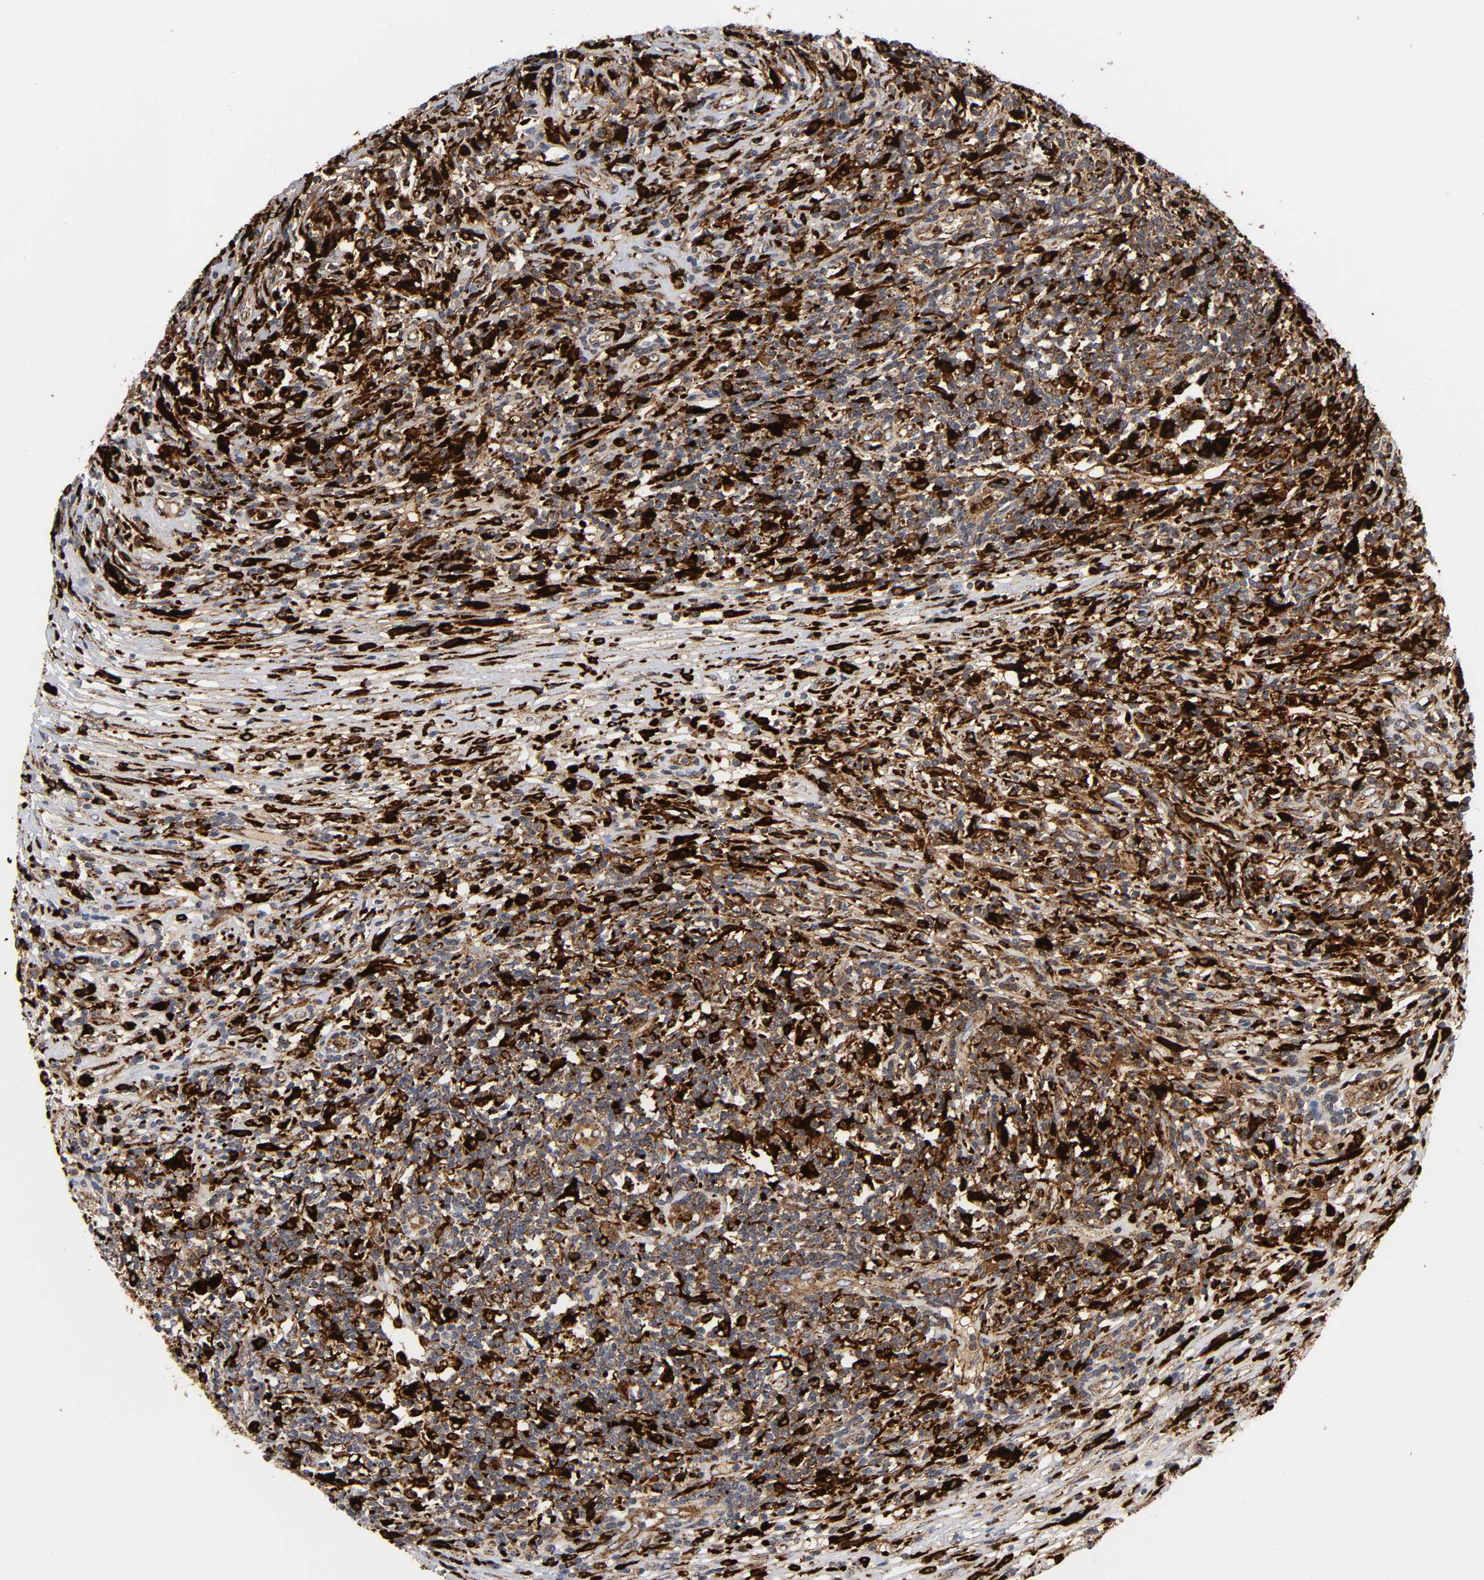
{"staining": {"intensity": "strong", "quantity": ">75%", "location": "cytoplasmic/membranous"}, "tissue": "lymphoma", "cell_type": "Tumor cells", "image_type": "cancer", "snomed": [{"axis": "morphology", "description": "Malignant lymphoma, non-Hodgkin's type, High grade"}, {"axis": "topography", "description": "Lymph node"}], "caption": "Immunohistochemistry (IHC) photomicrograph of lymphoma stained for a protein (brown), which exhibits high levels of strong cytoplasmic/membranous staining in approximately >75% of tumor cells.", "gene": "PSAP", "patient": {"sex": "female", "age": 84}}